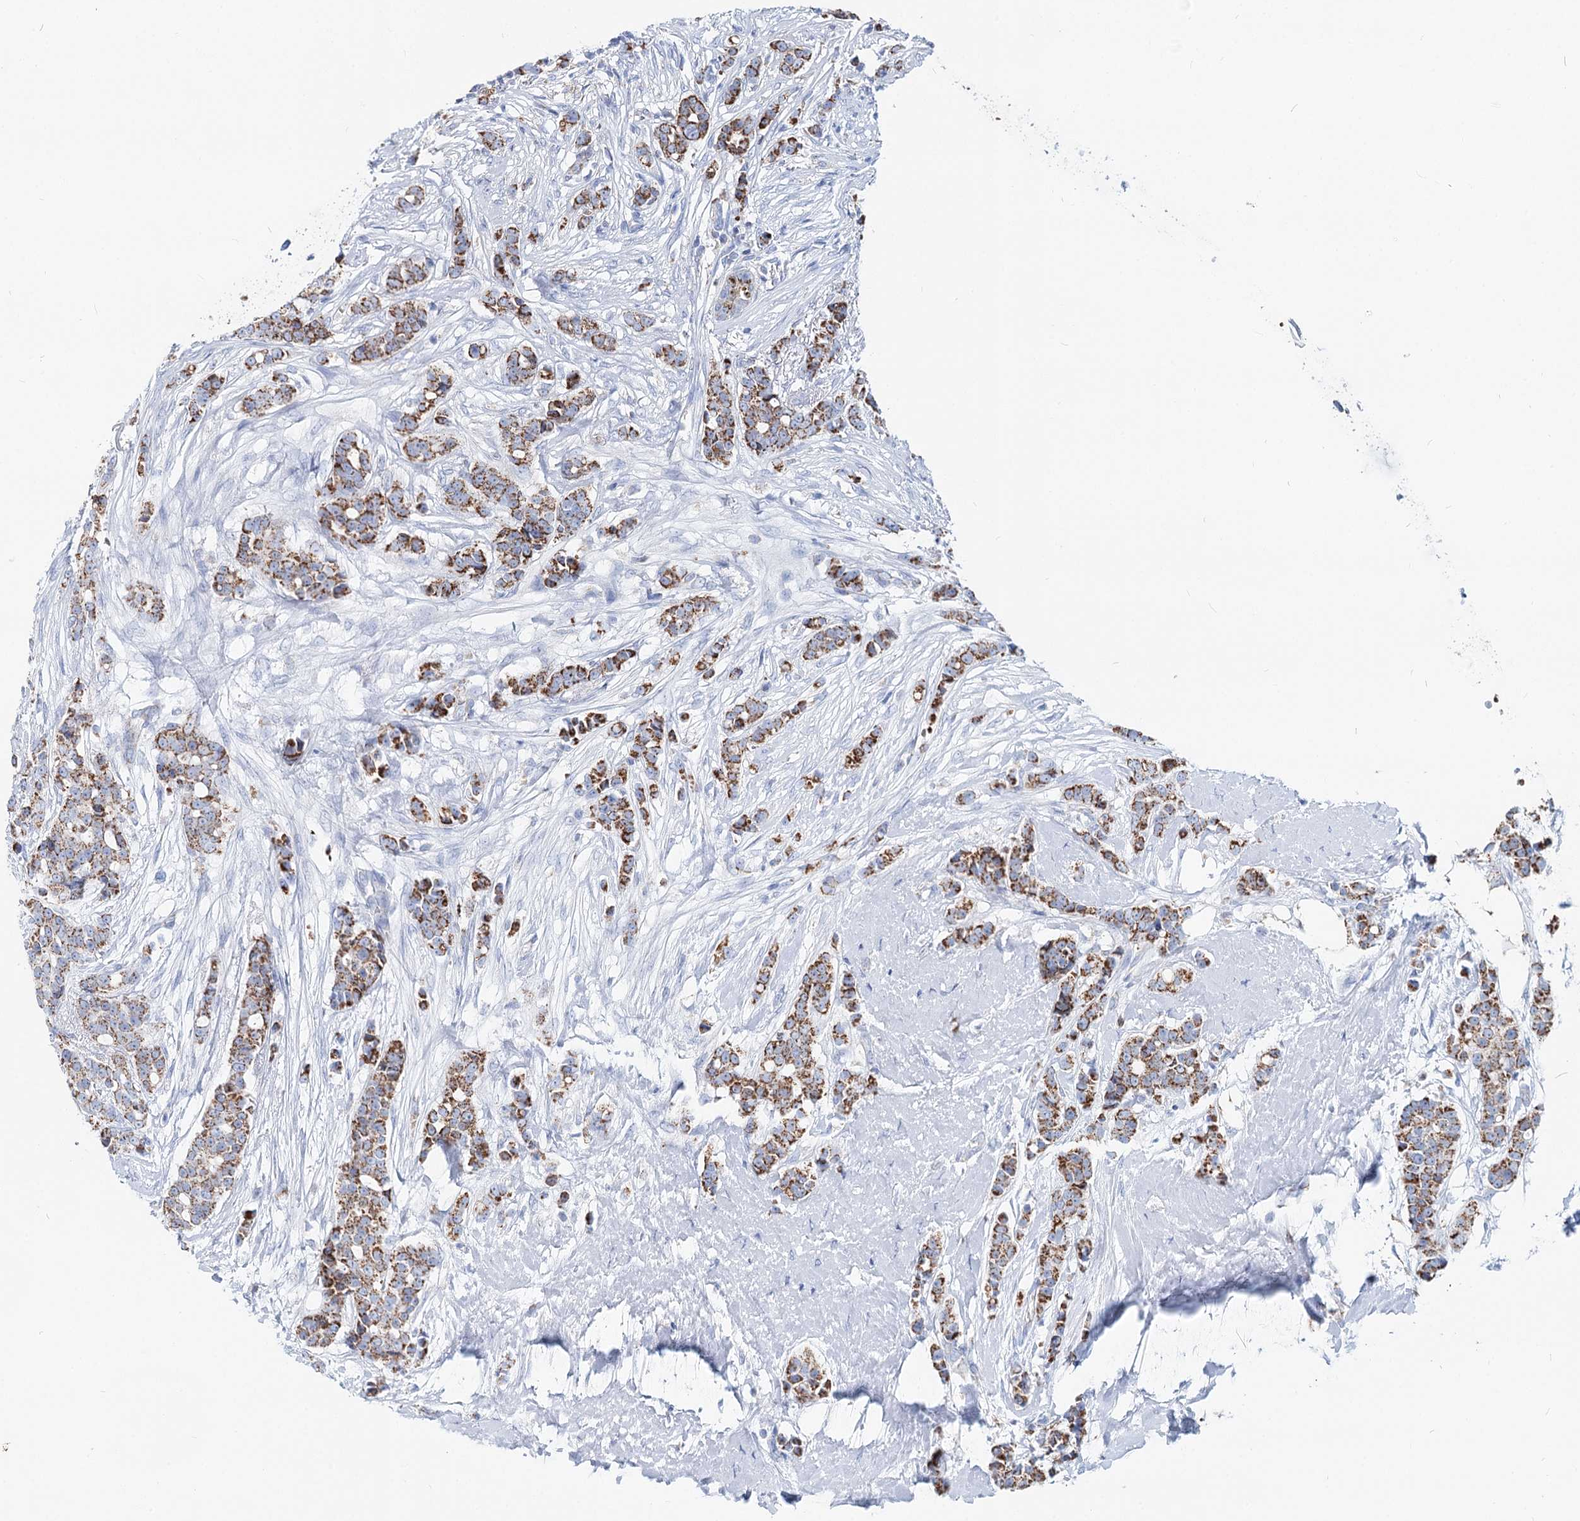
{"staining": {"intensity": "strong", "quantity": ">75%", "location": "cytoplasmic/membranous"}, "tissue": "breast cancer", "cell_type": "Tumor cells", "image_type": "cancer", "snomed": [{"axis": "morphology", "description": "Lobular carcinoma"}, {"axis": "topography", "description": "Breast"}], "caption": "Breast cancer (lobular carcinoma) stained with a brown dye reveals strong cytoplasmic/membranous positive staining in about >75% of tumor cells.", "gene": "MCCC2", "patient": {"sex": "female", "age": 51}}